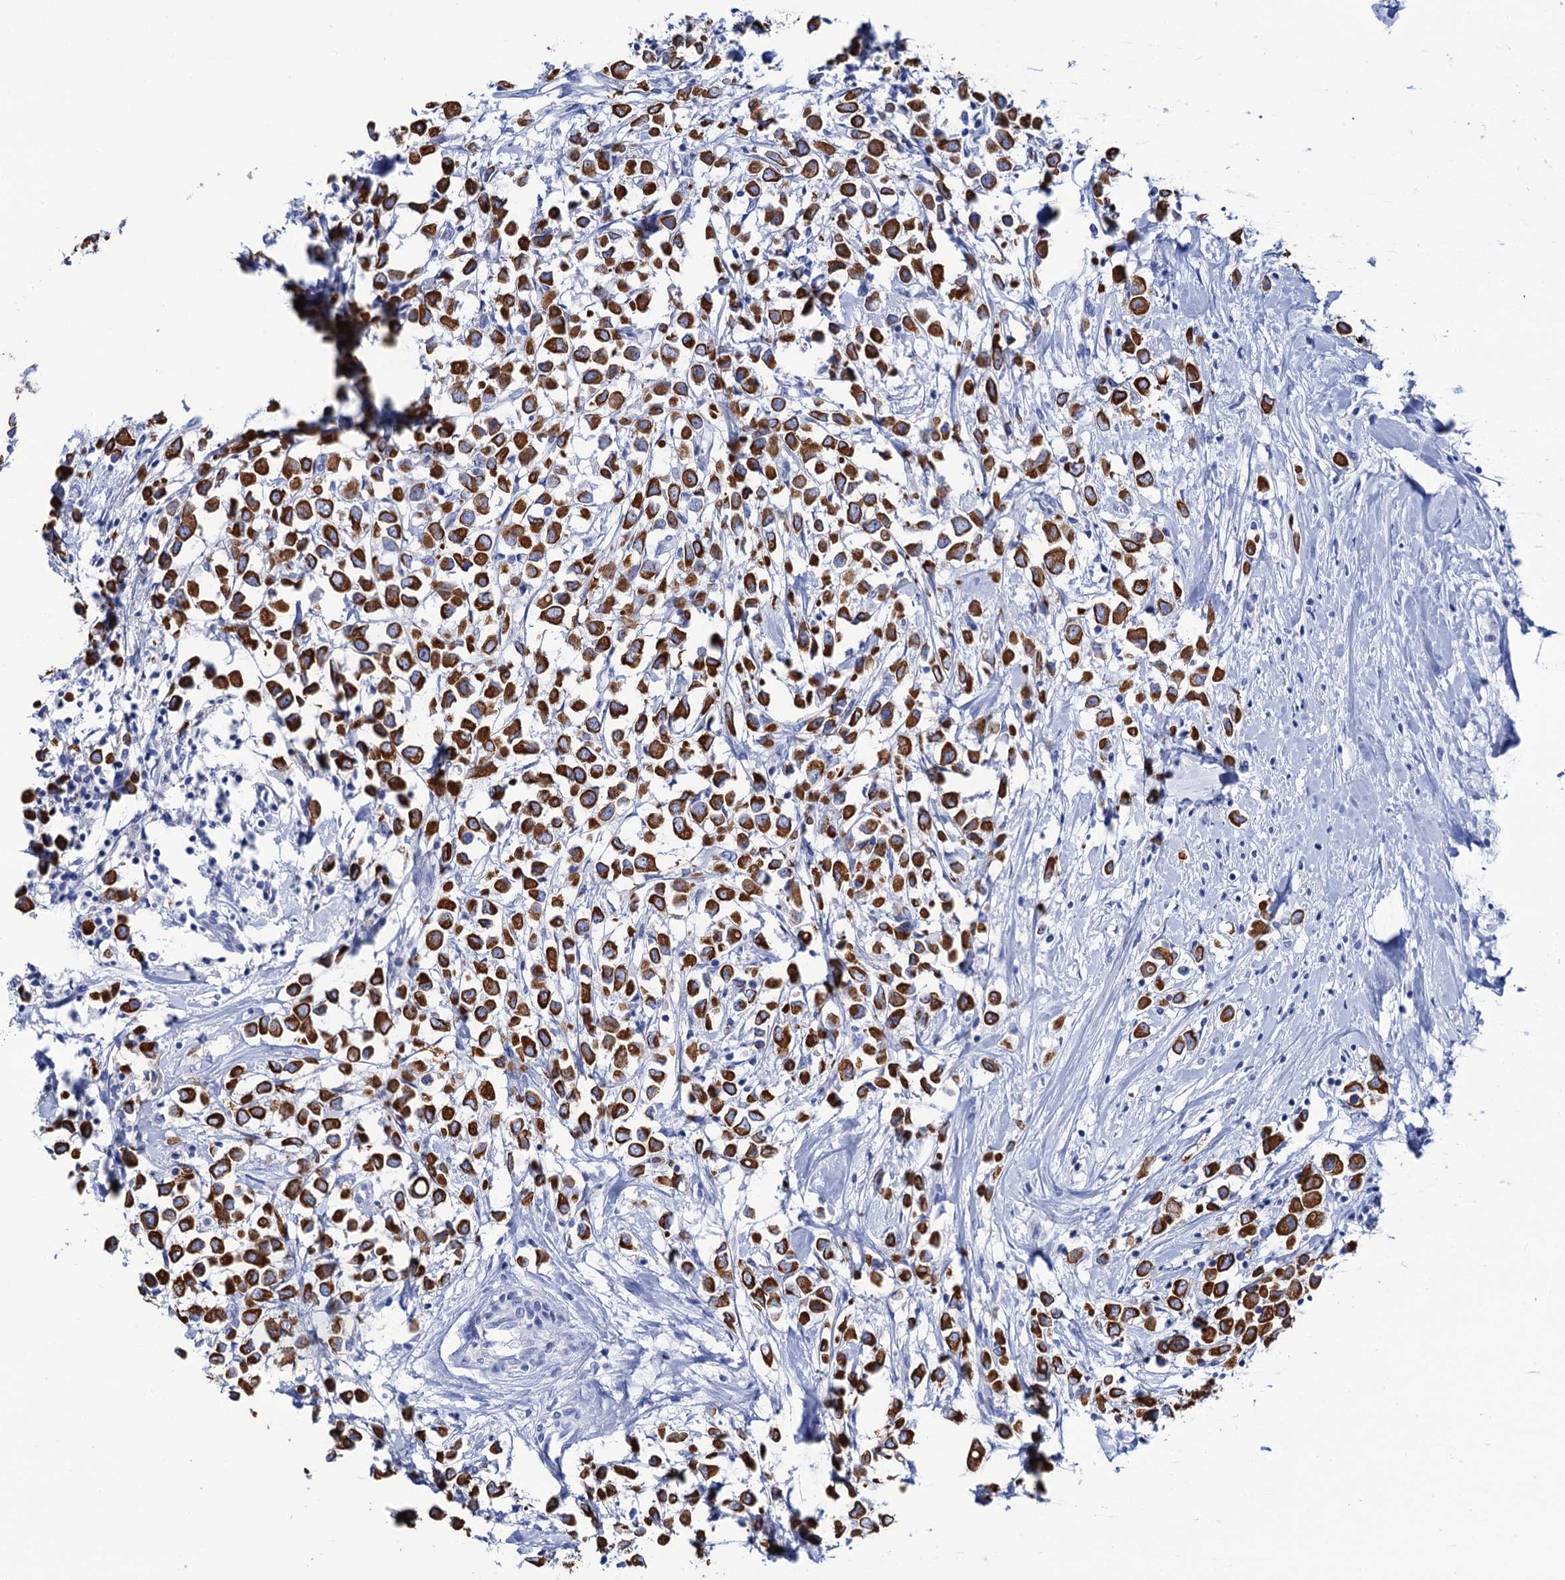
{"staining": {"intensity": "strong", "quantity": ">75%", "location": "cytoplasmic/membranous"}, "tissue": "breast cancer", "cell_type": "Tumor cells", "image_type": "cancer", "snomed": [{"axis": "morphology", "description": "Duct carcinoma"}, {"axis": "topography", "description": "Breast"}], "caption": "Protein expression analysis of breast cancer (invasive ductal carcinoma) shows strong cytoplasmic/membranous staining in about >75% of tumor cells.", "gene": "RAB3IP", "patient": {"sex": "female", "age": 87}}